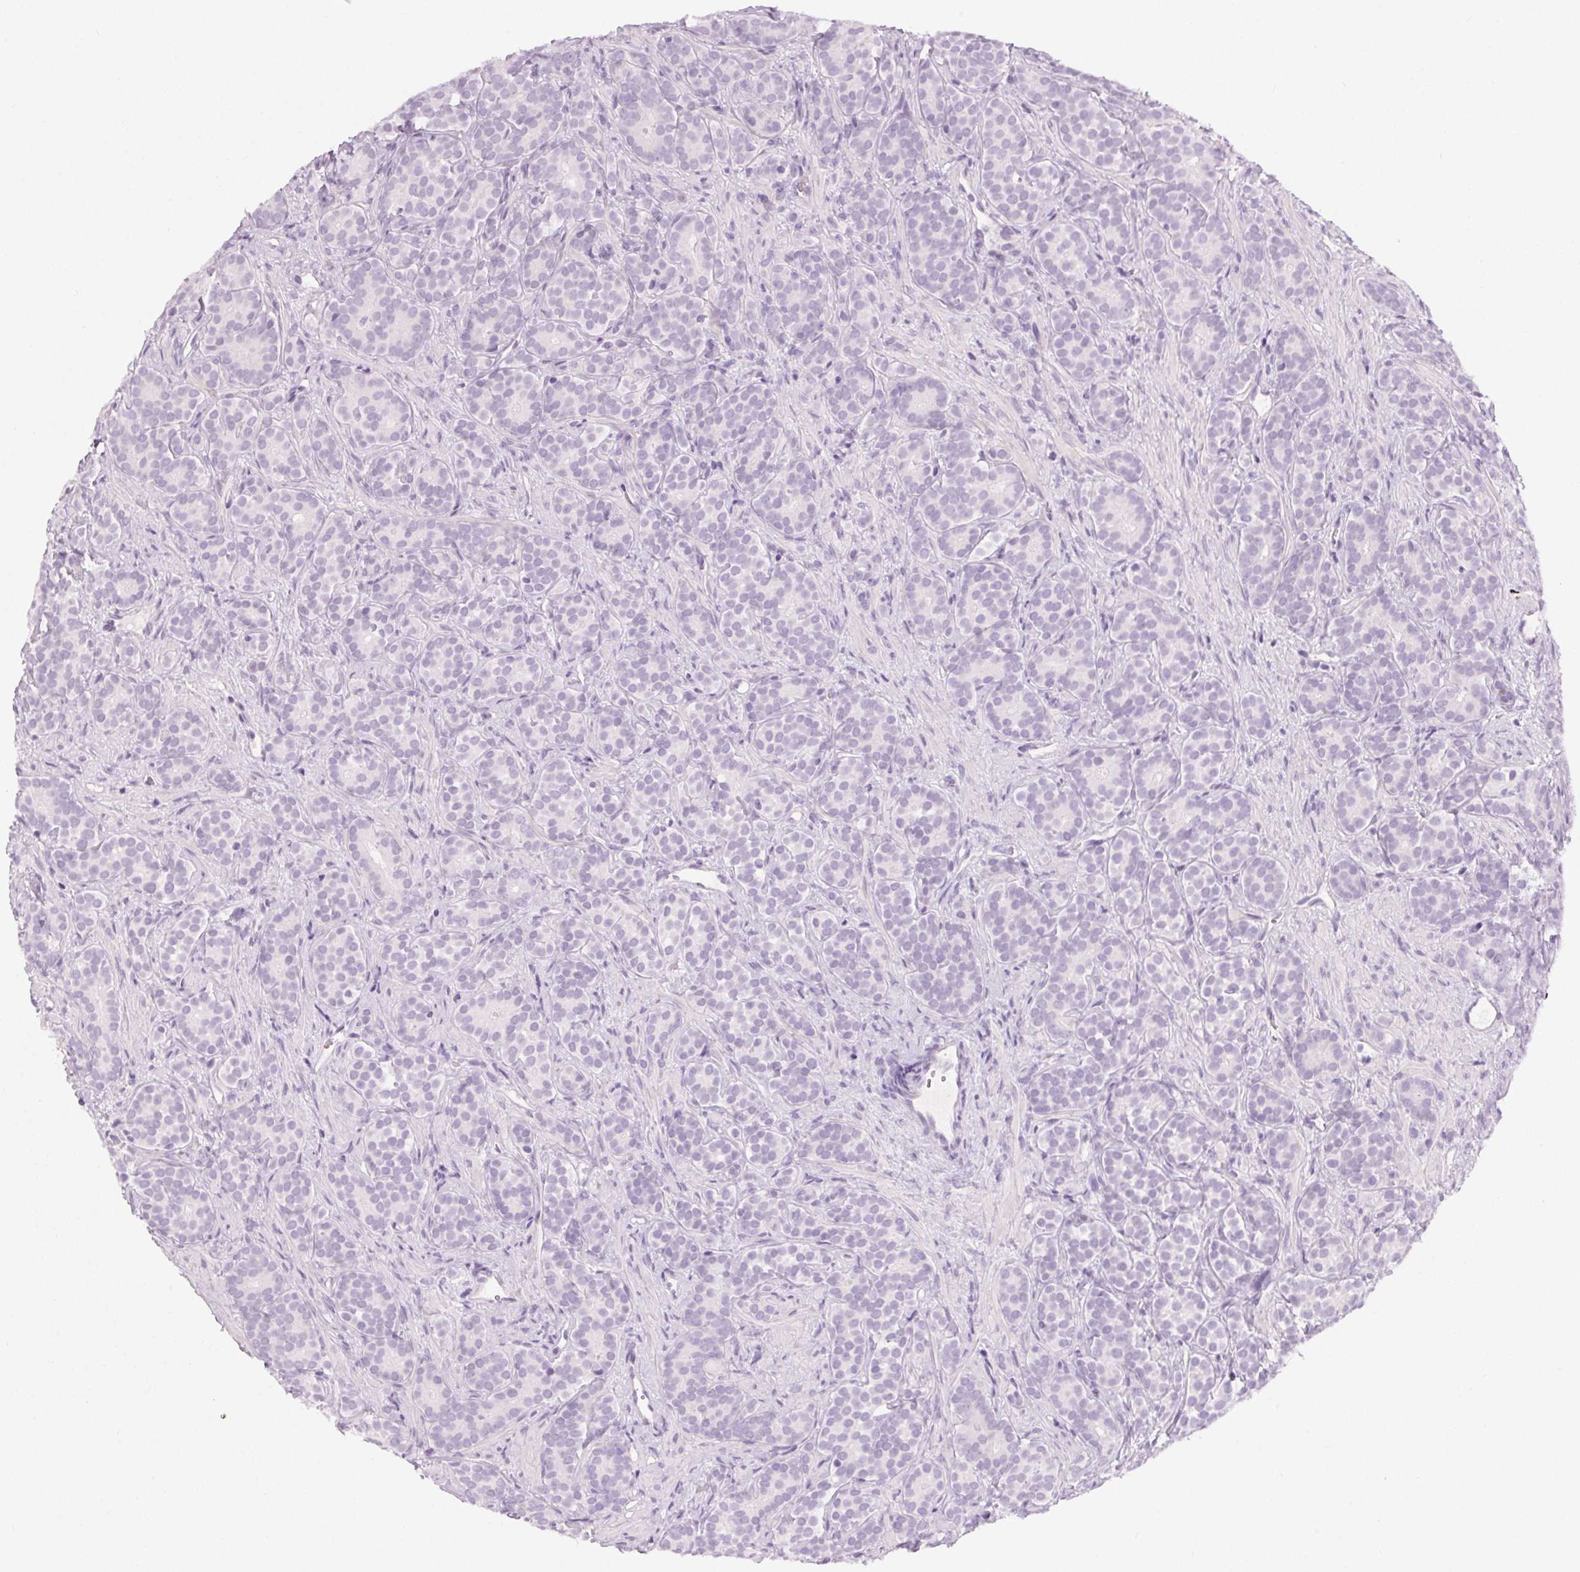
{"staining": {"intensity": "negative", "quantity": "none", "location": "none"}, "tissue": "prostate cancer", "cell_type": "Tumor cells", "image_type": "cancer", "snomed": [{"axis": "morphology", "description": "Adenocarcinoma, High grade"}, {"axis": "topography", "description": "Prostate"}], "caption": "Tumor cells are negative for protein expression in human prostate cancer (adenocarcinoma (high-grade)). (Stains: DAB immunohistochemistry (IHC) with hematoxylin counter stain, Microscopy: brightfield microscopy at high magnification).", "gene": "LRP2", "patient": {"sex": "male", "age": 84}}